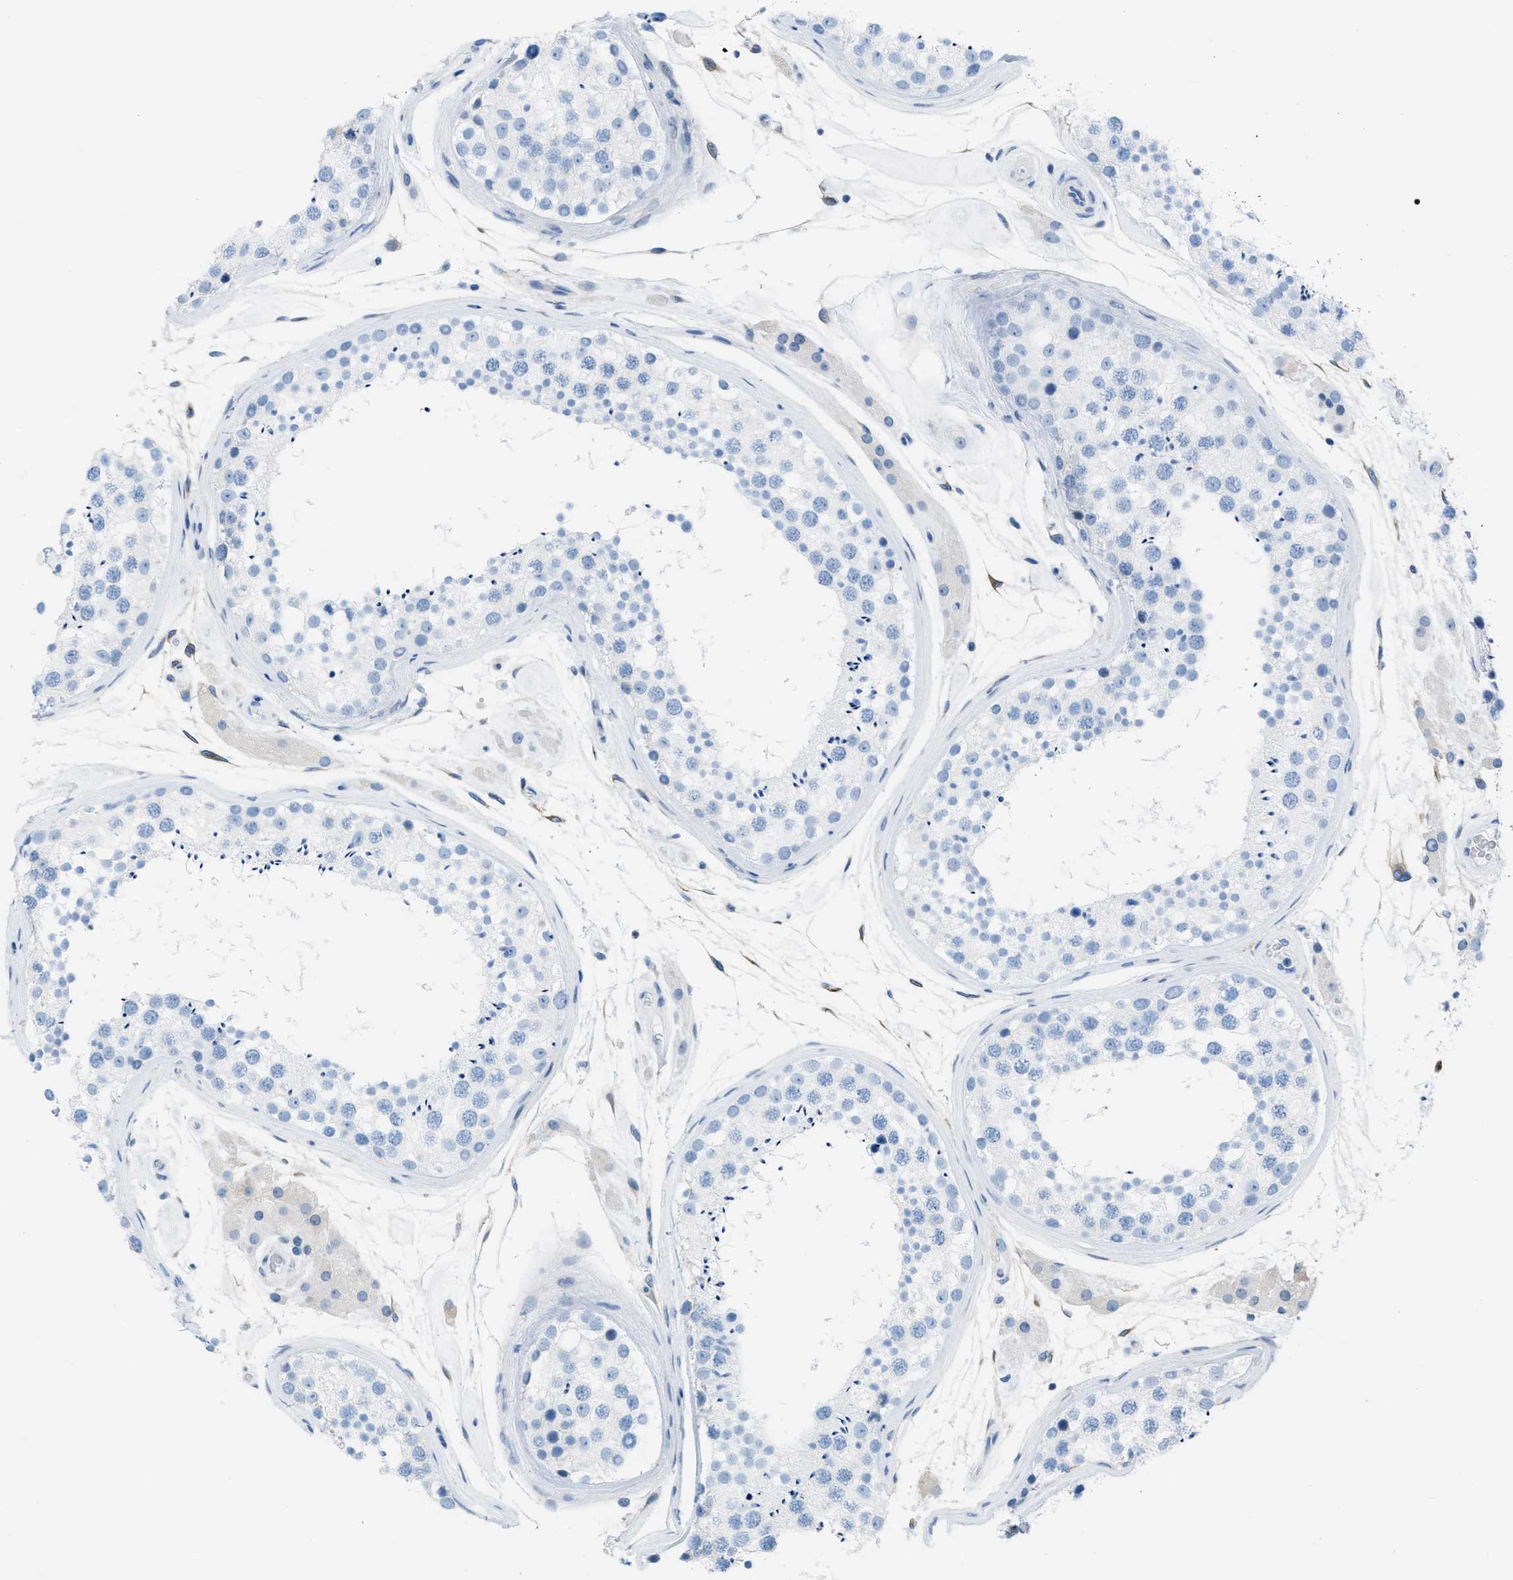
{"staining": {"intensity": "negative", "quantity": "none", "location": "none"}, "tissue": "testis", "cell_type": "Cells in seminiferous ducts", "image_type": "normal", "snomed": [{"axis": "morphology", "description": "Normal tissue, NOS"}, {"axis": "topography", "description": "Testis"}], "caption": "Immunohistochemistry histopathology image of unremarkable testis: human testis stained with DAB demonstrates no significant protein staining in cells in seminiferous ducts.", "gene": "ASGR1", "patient": {"sex": "male", "age": 46}}